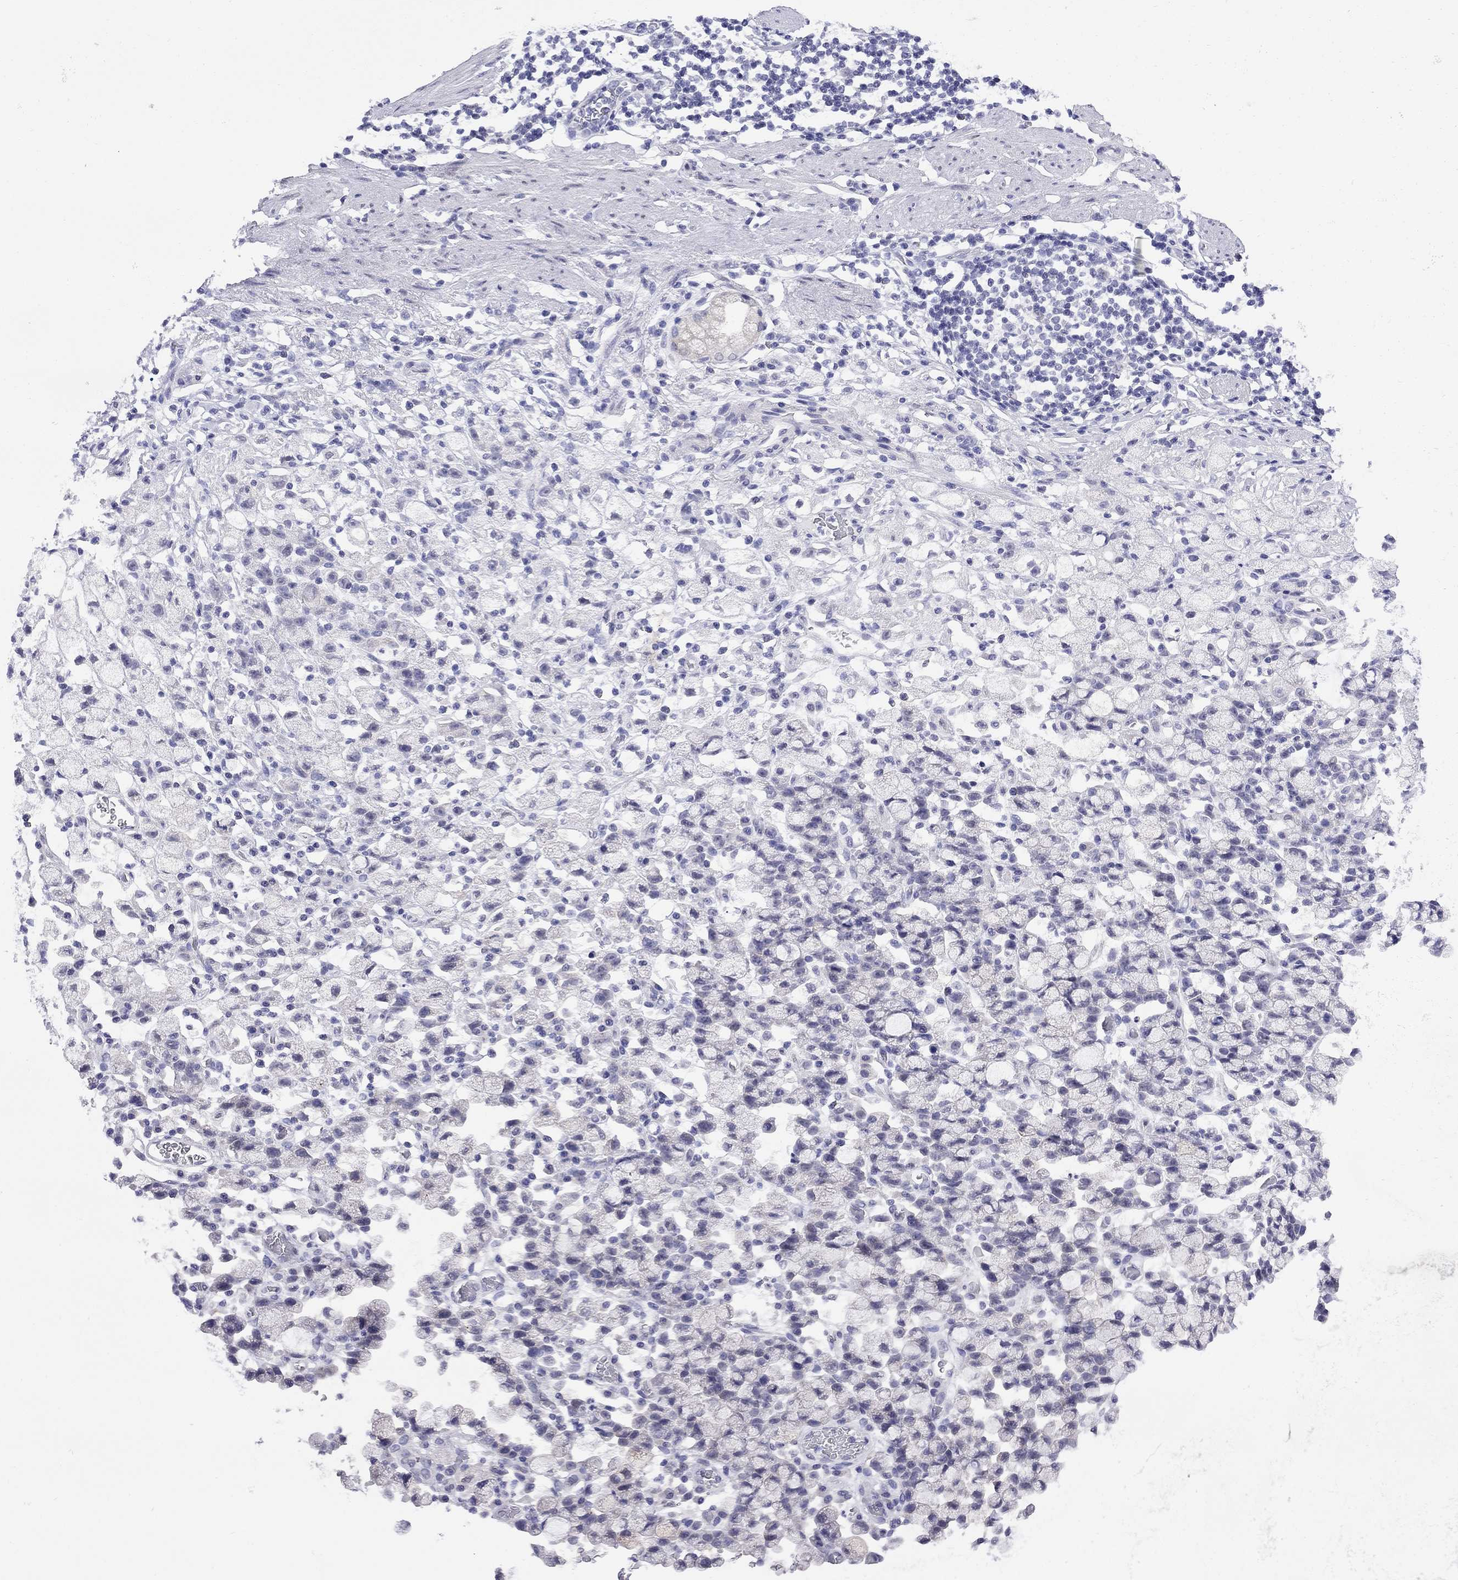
{"staining": {"intensity": "negative", "quantity": "none", "location": "none"}, "tissue": "stomach cancer", "cell_type": "Tumor cells", "image_type": "cancer", "snomed": [{"axis": "morphology", "description": "Adenocarcinoma, NOS"}, {"axis": "topography", "description": "Stomach"}], "caption": "This is an immunohistochemistry image of stomach cancer. There is no staining in tumor cells.", "gene": "ARMC12", "patient": {"sex": "male", "age": 58}}